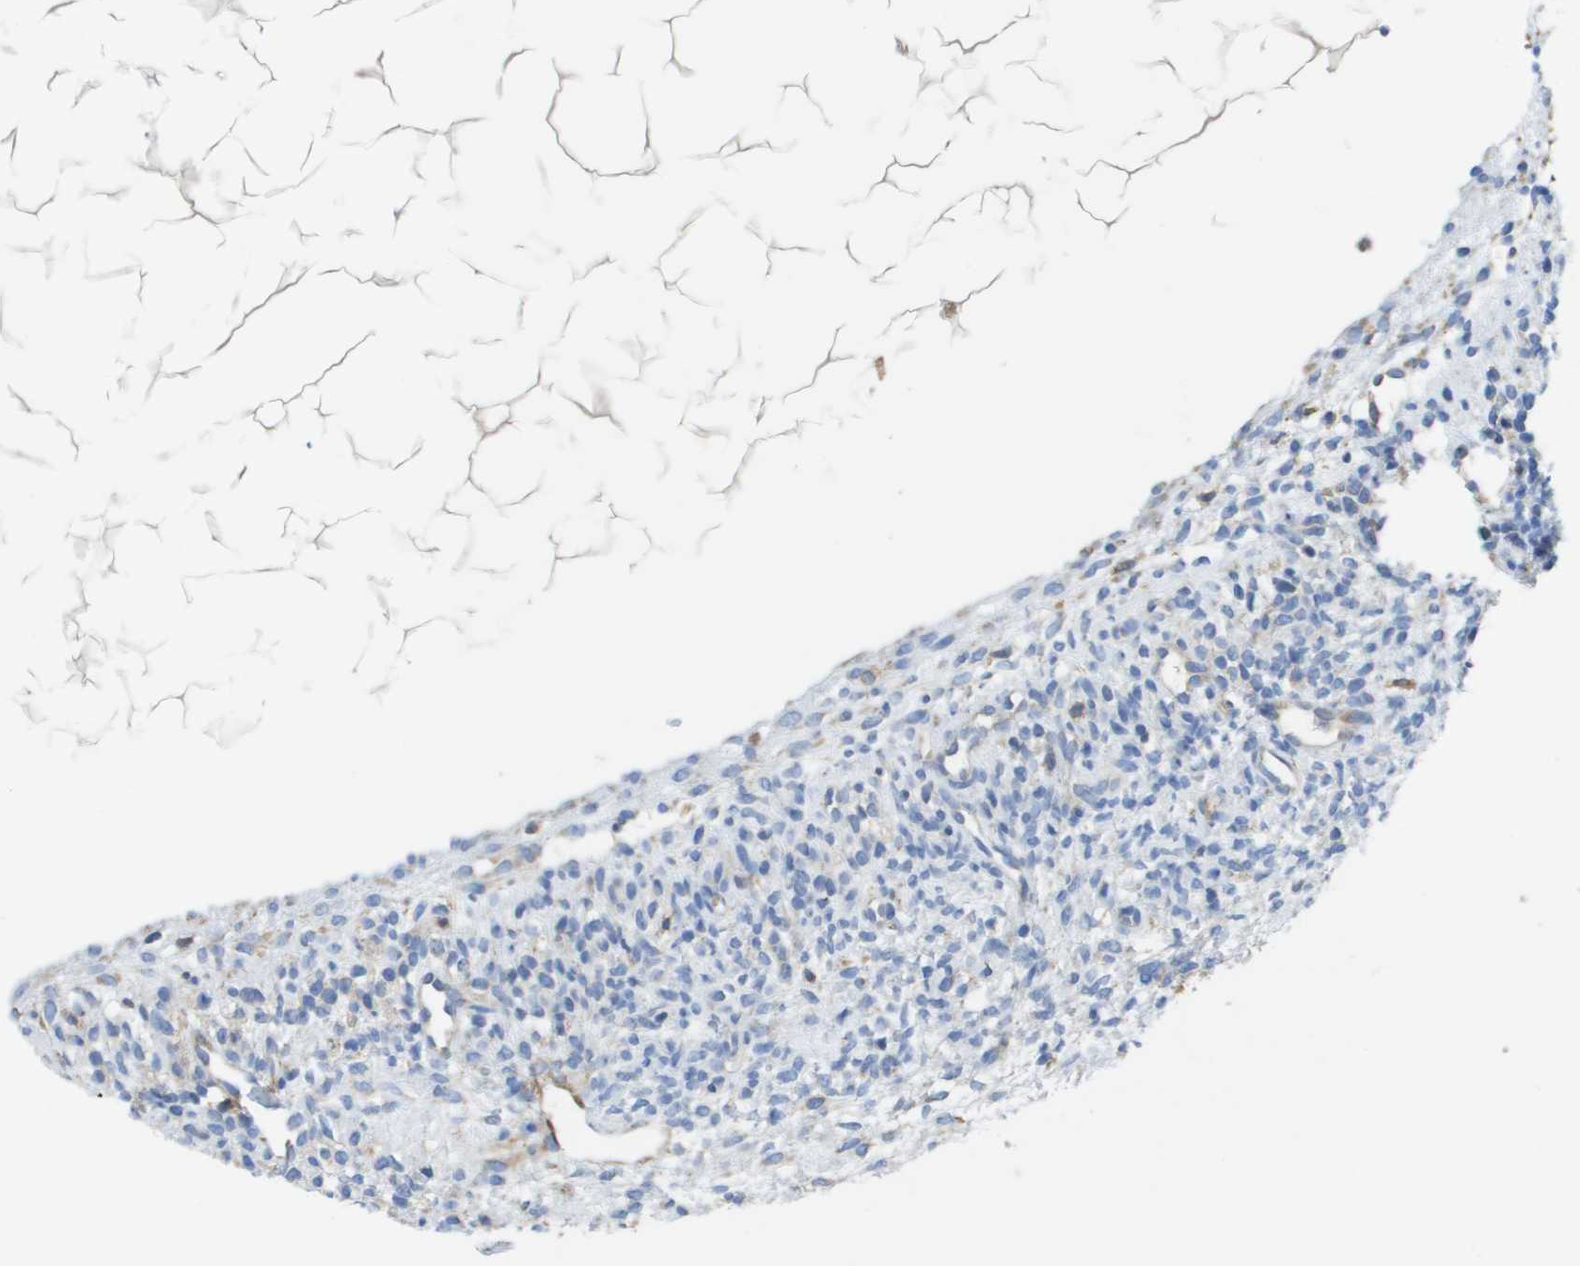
{"staining": {"intensity": "negative", "quantity": "none", "location": "none"}, "tissue": "ovary", "cell_type": "Ovarian stroma cells", "image_type": "normal", "snomed": [{"axis": "morphology", "description": "Normal tissue, NOS"}, {"axis": "morphology", "description": "Cyst, NOS"}, {"axis": "topography", "description": "Ovary"}], "caption": "Ovarian stroma cells show no significant staining in unremarkable ovary.", "gene": "SDR42E1", "patient": {"sex": "female", "age": 18}}